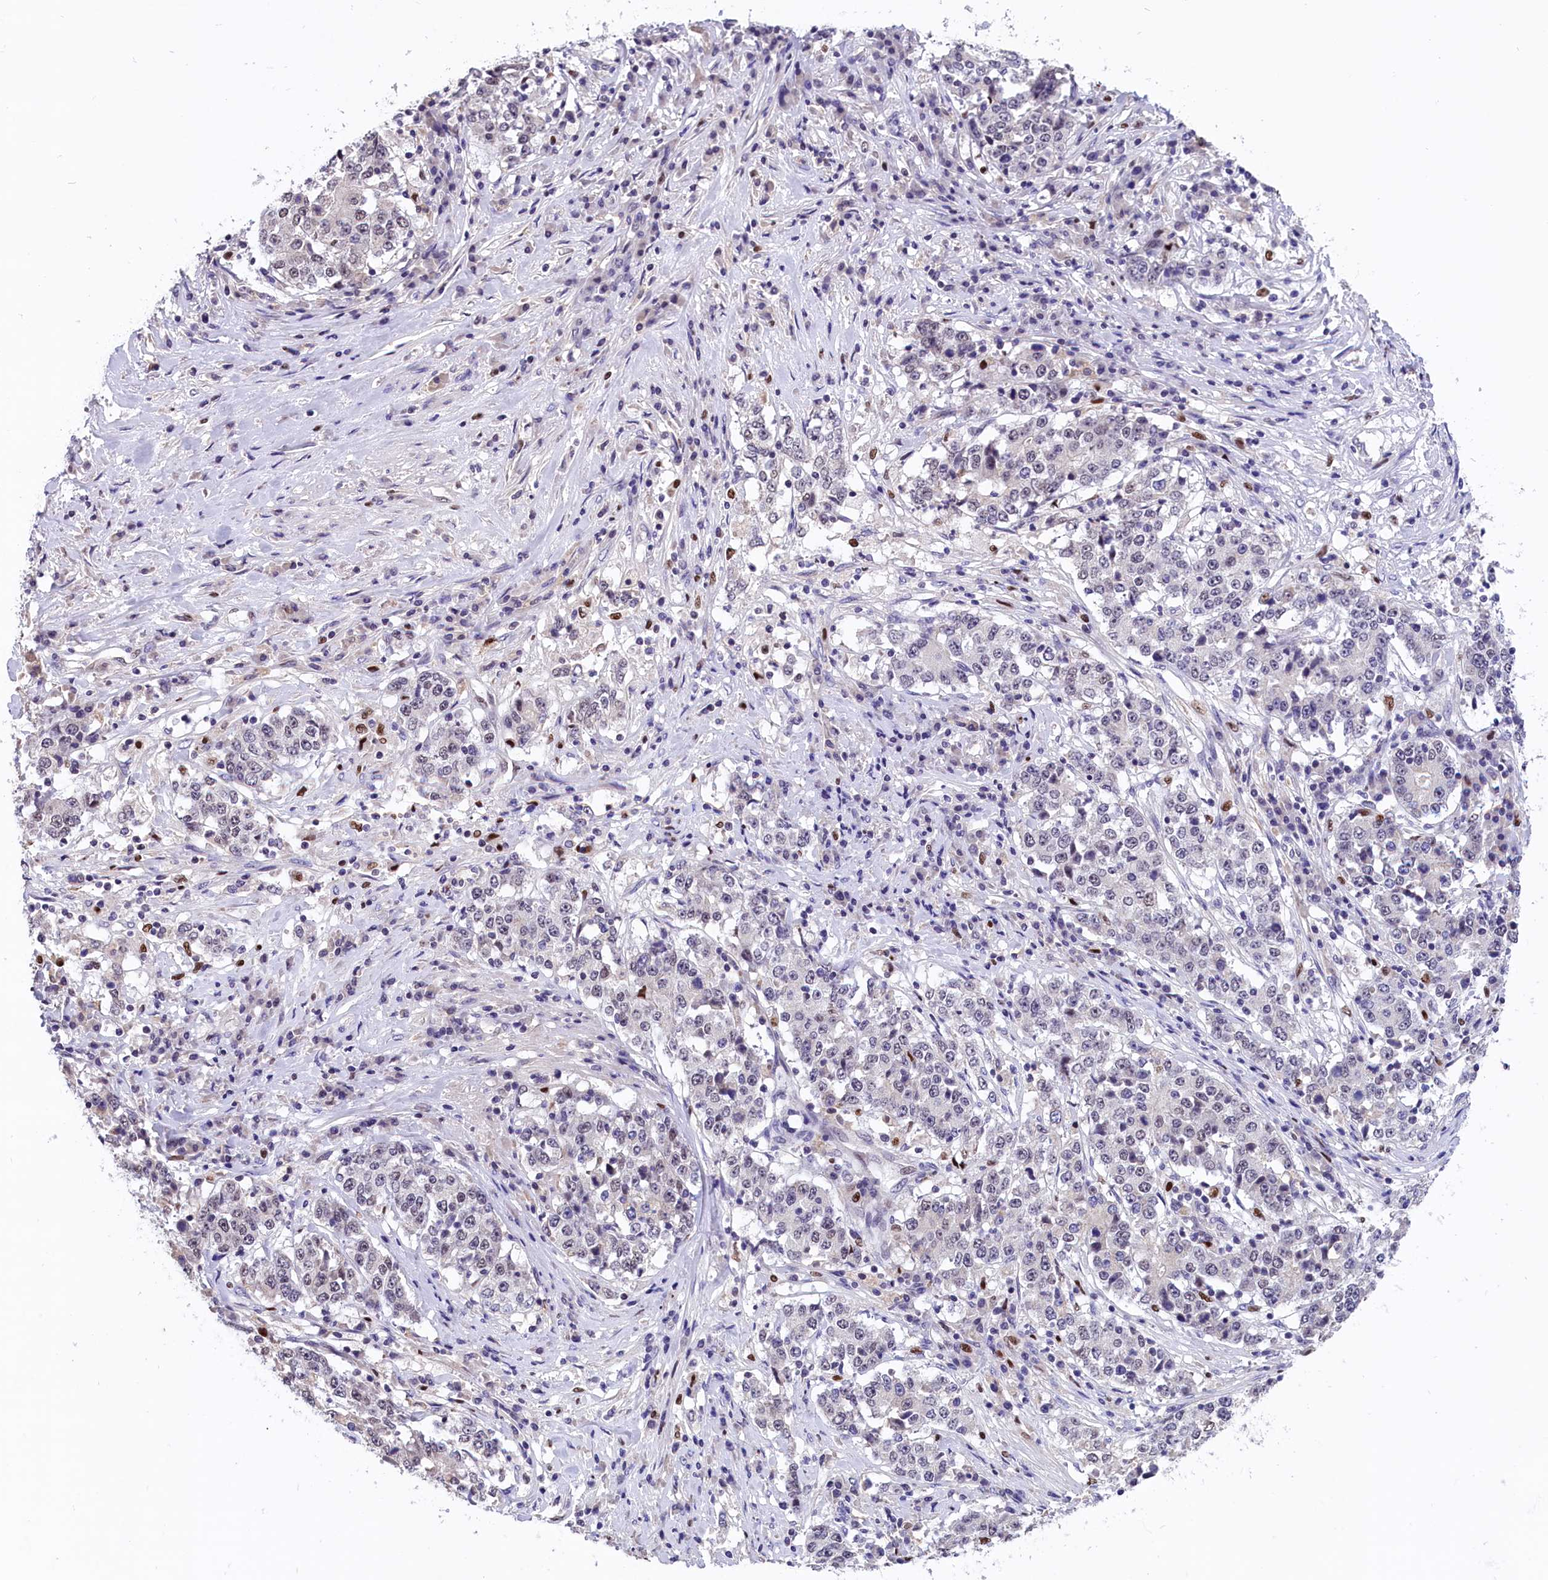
{"staining": {"intensity": "negative", "quantity": "none", "location": "none"}, "tissue": "stomach cancer", "cell_type": "Tumor cells", "image_type": "cancer", "snomed": [{"axis": "morphology", "description": "Adenocarcinoma, NOS"}, {"axis": "topography", "description": "Stomach"}], "caption": "Immunohistochemical staining of stomach cancer (adenocarcinoma) demonstrates no significant expression in tumor cells. (IHC, brightfield microscopy, high magnification).", "gene": "BTBD9", "patient": {"sex": "male", "age": 59}}